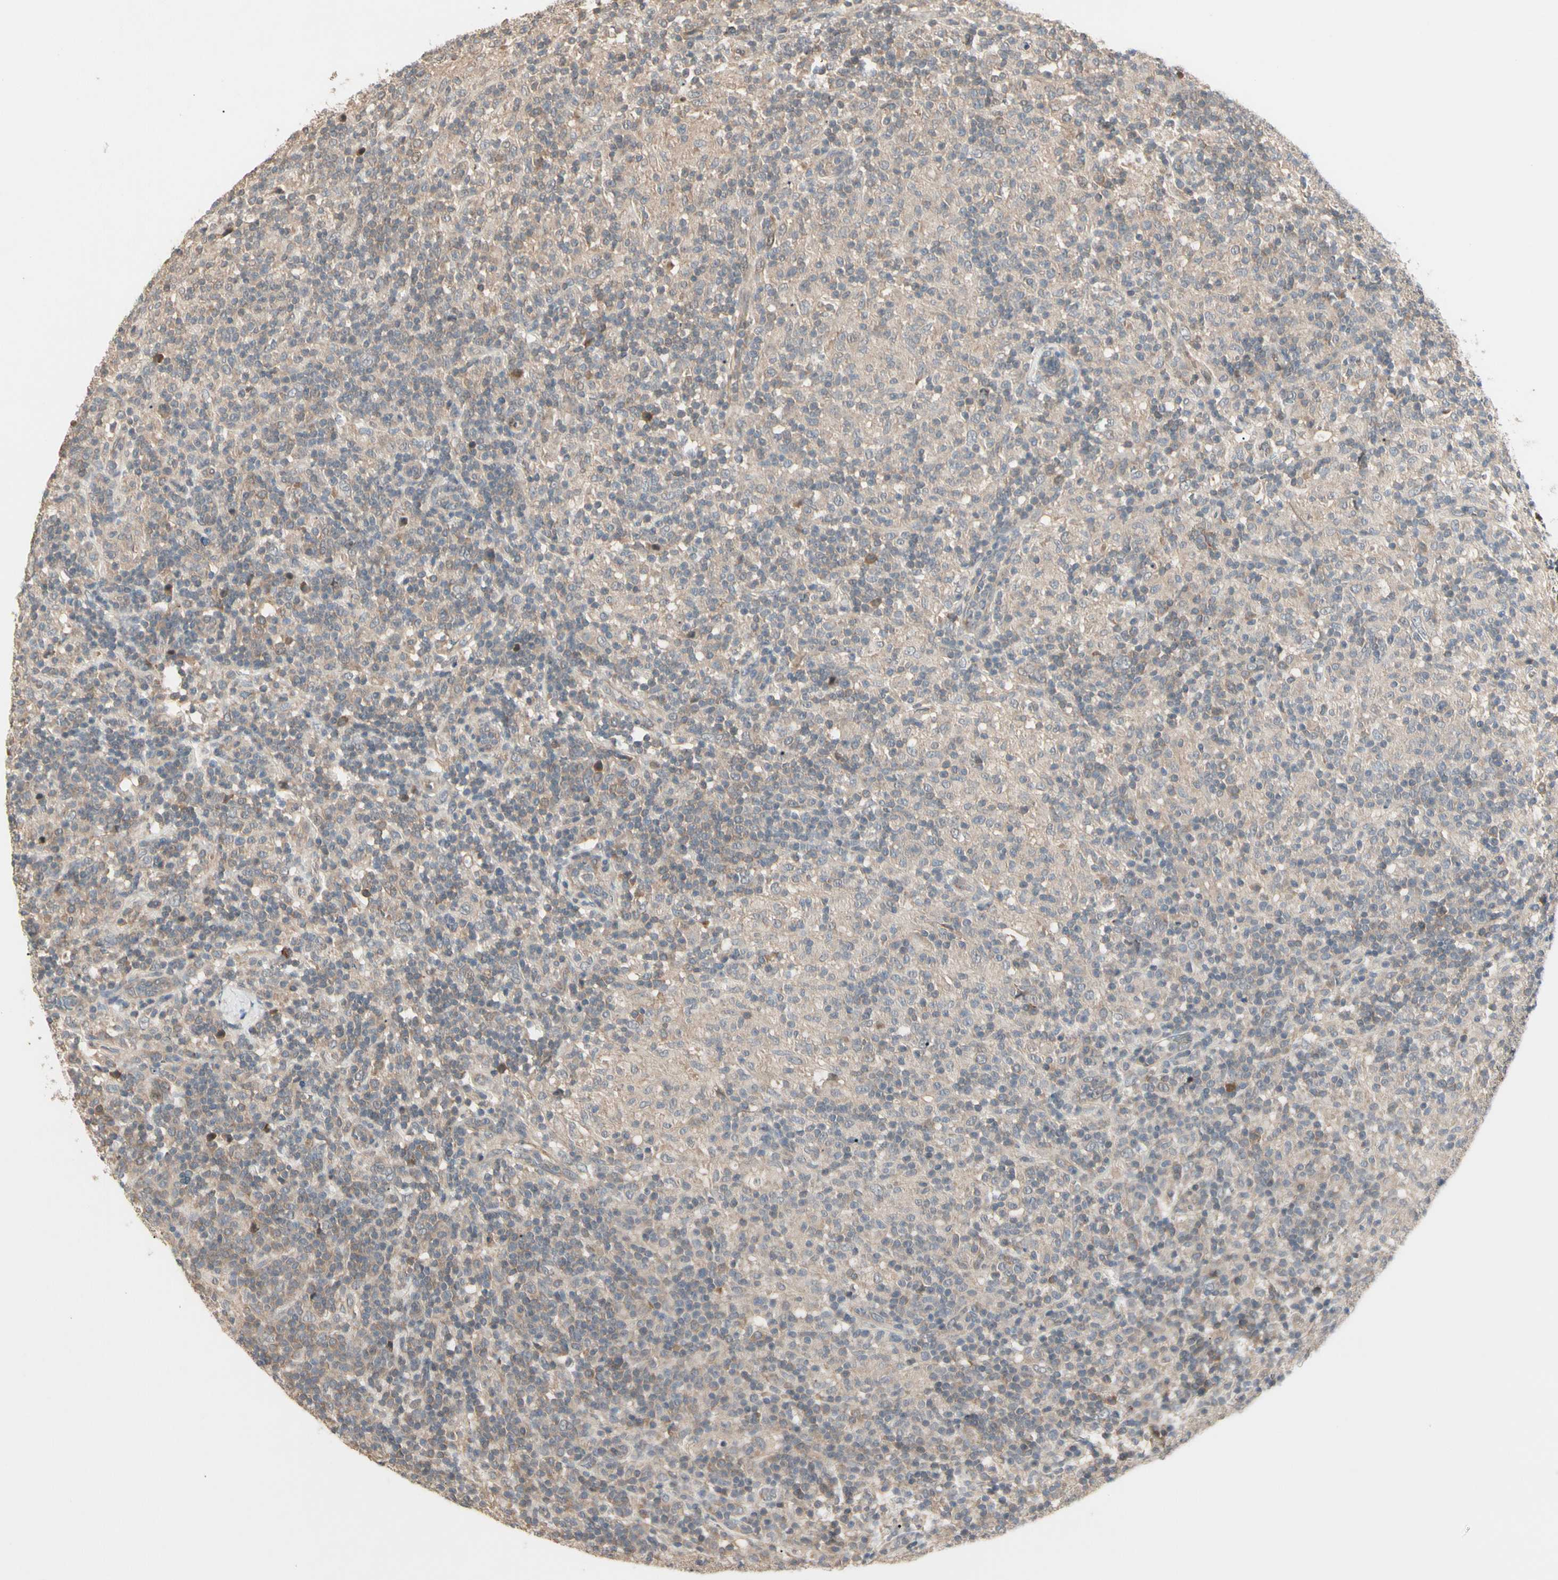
{"staining": {"intensity": "weak", "quantity": ">75%", "location": "cytoplasmic/membranous"}, "tissue": "lymphoma", "cell_type": "Tumor cells", "image_type": "cancer", "snomed": [{"axis": "morphology", "description": "Hodgkin's disease, NOS"}, {"axis": "topography", "description": "Lymph node"}], "caption": "Immunohistochemistry (IHC) of human lymphoma exhibits low levels of weak cytoplasmic/membranous expression in approximately >75% of tumor cells.", "gene": "ATG4C", "patient": {"sex": "male", "age": 70}}